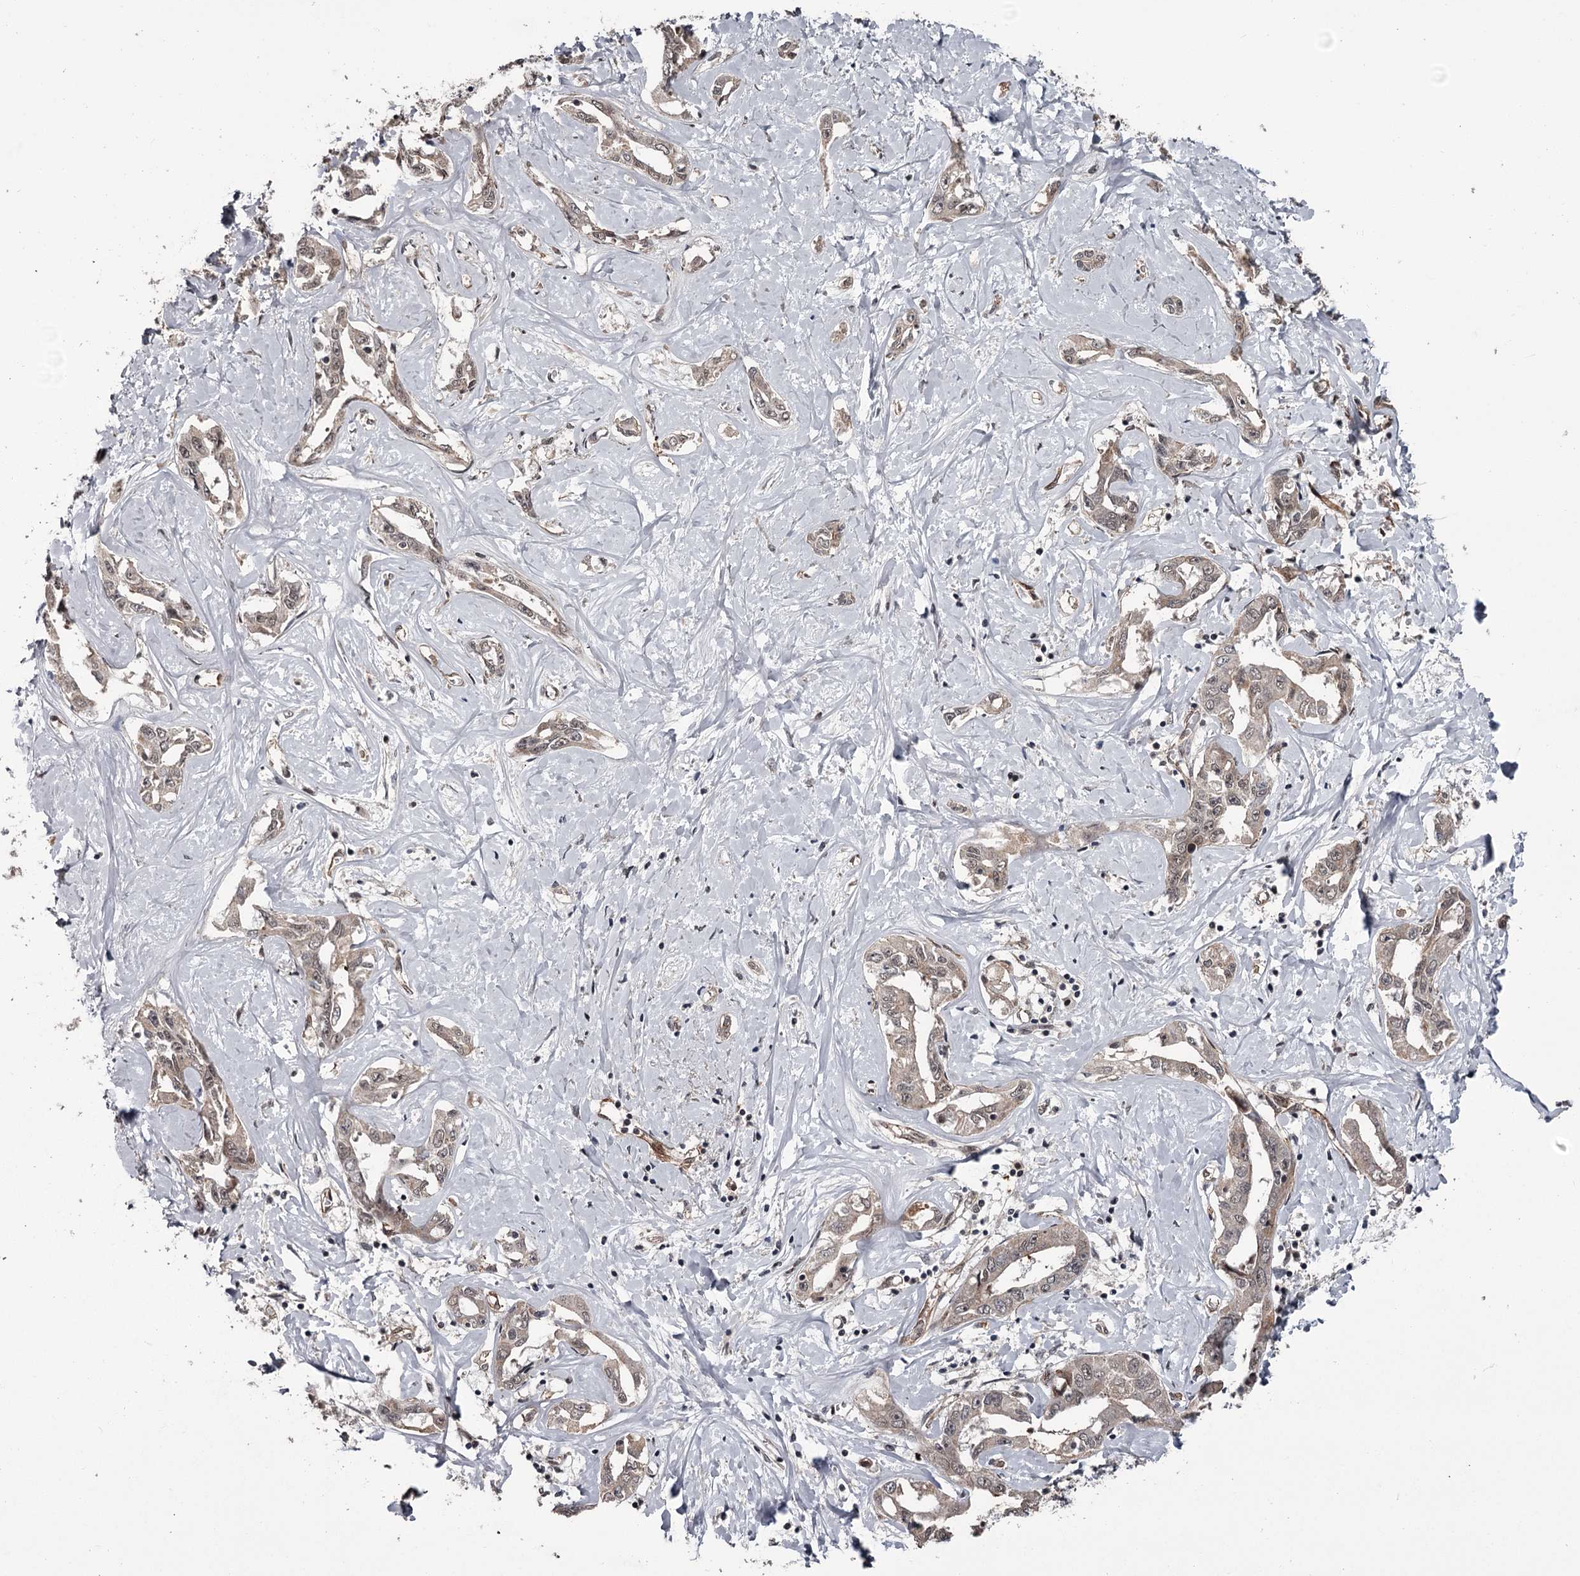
{"staining": {"intensity": "weak", "quantity": "<25%", "location": "cytoplasmic/membranous"}, "tissue": "liver cancer", "cell_type": "Tumor cells", "image_type": "cancer", "snomed": [{"axis": "morphology", "description": "Cholangiocarcinoma"}, {"axis": "topography", "description": "Liver"}], "caption": "A high-resolution micrograph shows immunohistochemistry staining of liver cancer, which demonstrates no significant staining in tumor cells. The staining was performed using DAB to visualize the protein expression in brown, while the nuclei were stained in blue with hematoxylin (Magnification: 20x).", "gene": "CDC42EP2", "patient": {"sex": "male", "age": 59}}